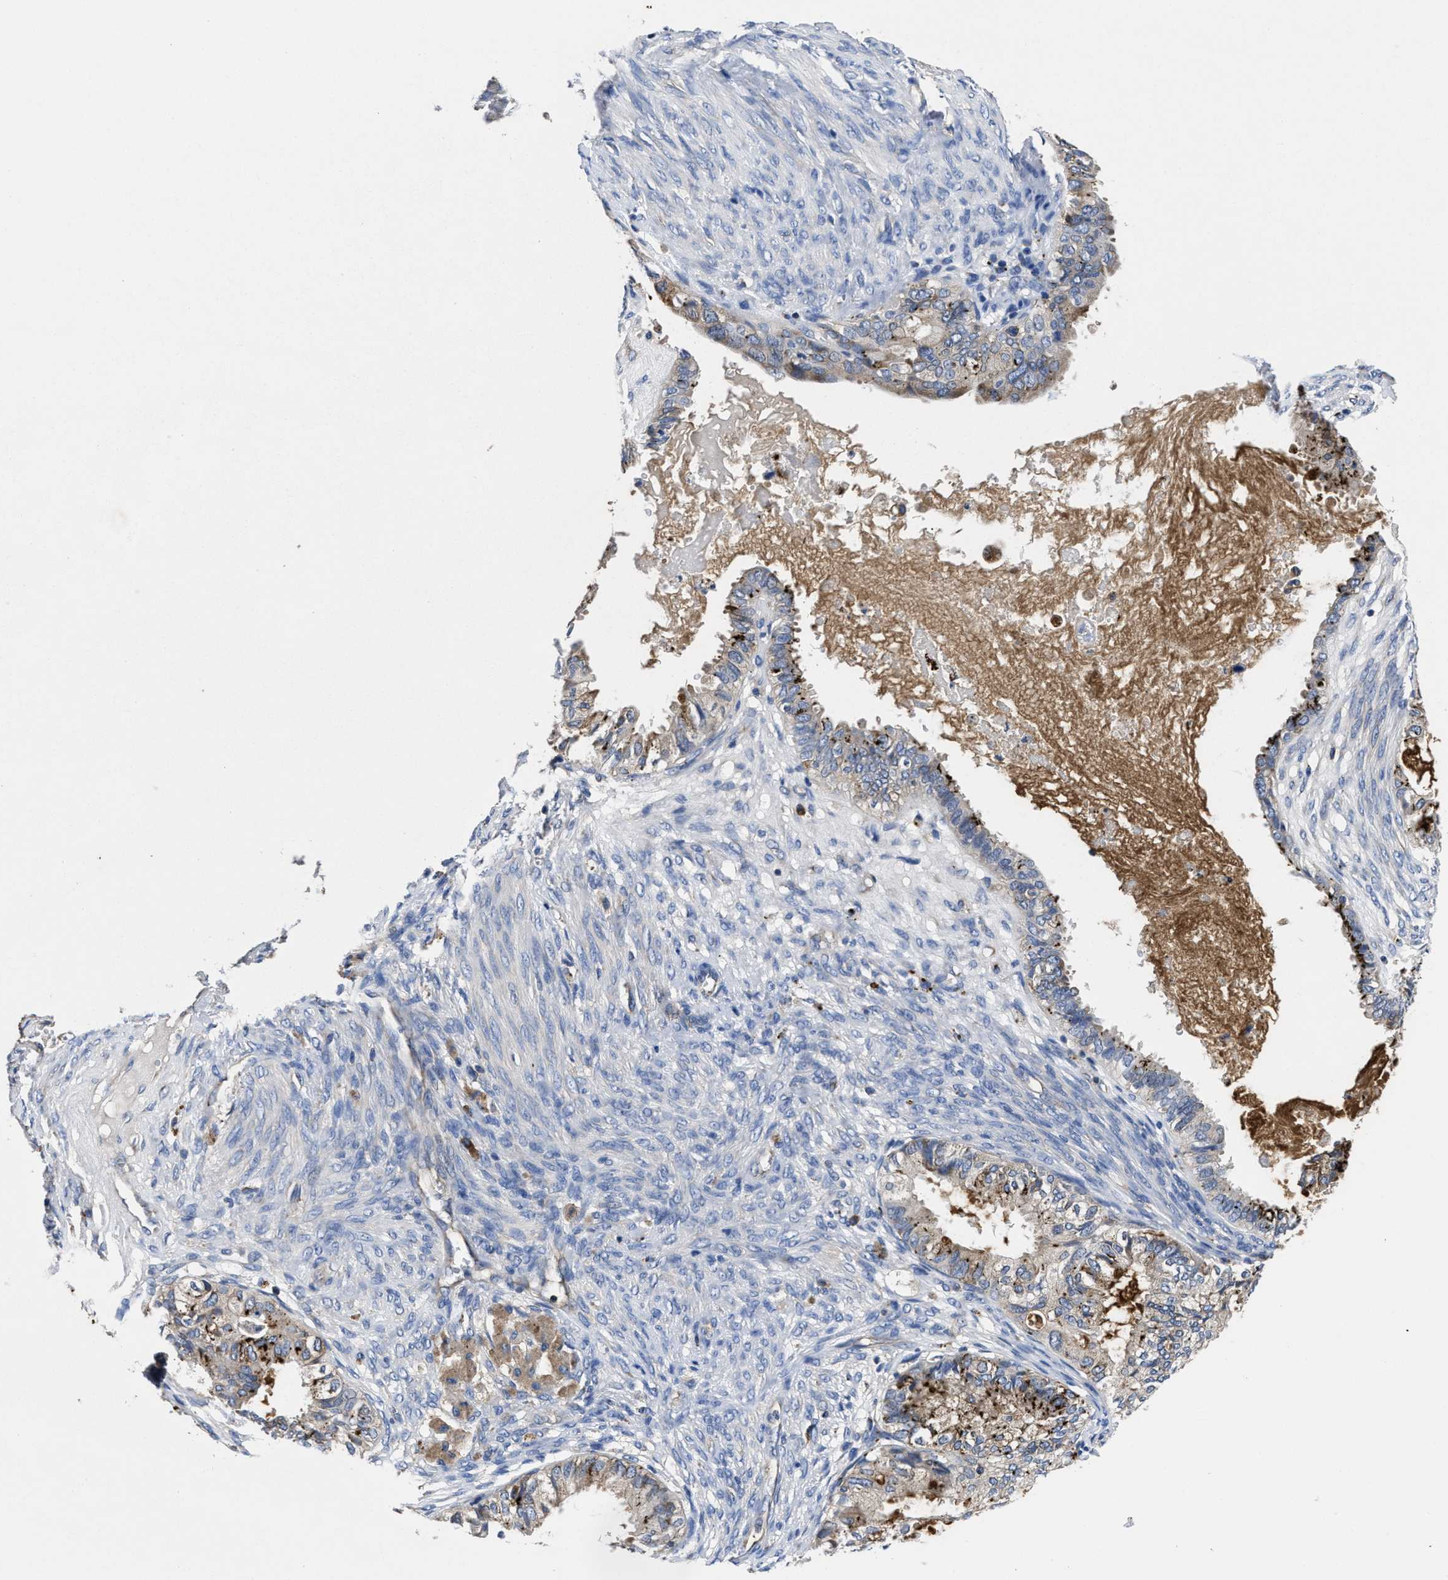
{"staining": {"intensity": "strong", "quantity": "<25%", "location": "cytoplasmic/membranous"}, "tissue": "cervical cancer", "cell_type": "Tumor cells", "image_type": "cancer", "snomed": [{"axis": "morphology", "description": "Normal tissue, NOS"}, {"axis": "morphology", "description": "Adenocarcinoma, NOS"}, {"axis": "topography", "description": "Cervix"}, {"axis": "topography", "description": "Endometrium"}], "caption": "Protein staining by immunohistochemistry (IHC) demonstrates strong cytoplasmic/membranous positivity in about <25% of tumor cells in cervical cancer (adenocarcinoma). (Brightfield microscopy of DAB IHC at high magnification).", "gene": "YARS1", "patient": {"sex": "female", "age": 86}}